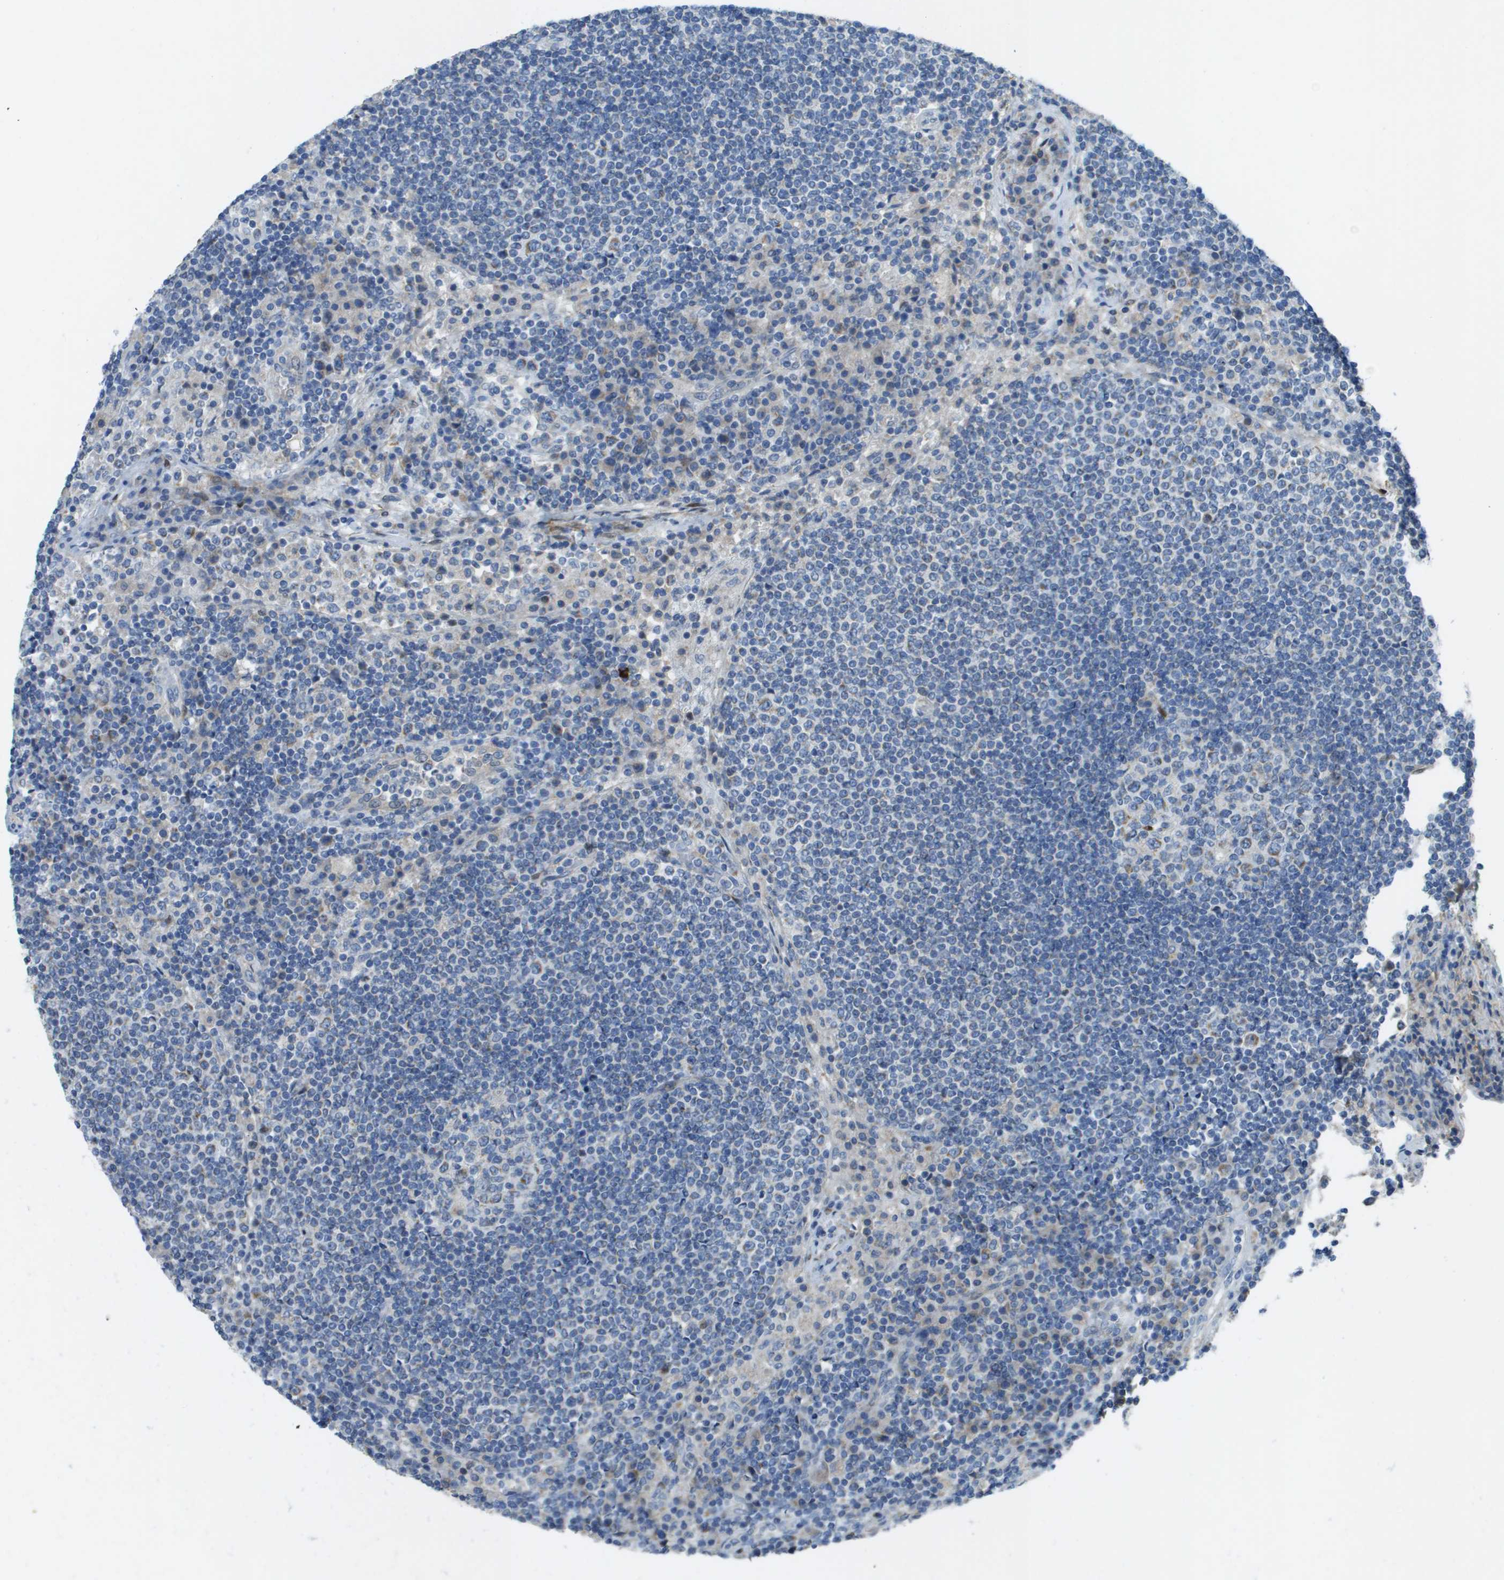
{"staining": {"intensity": "weak", "quantity": "<25%", "location": "cytoplasmic/membranous"}, "tissue": "lymph node", "cell_type": "Germinal center cells", "image_type": "normal", "snomed": [{"axis": "morphology", "description": "Normal tissue, NOS"}, {"axis": "topography", "description": "Lymph node"}], "caption": "An IHC micrograph of benign lymph node is shown. There is no staining in germinal center cells of lymph node. (DAB (3,3'-diaminobenzidine) immunohistochemistry (IHC), high magnification).", "gene": "CYGB", "patient": {"sex": "female", "age": 53}}